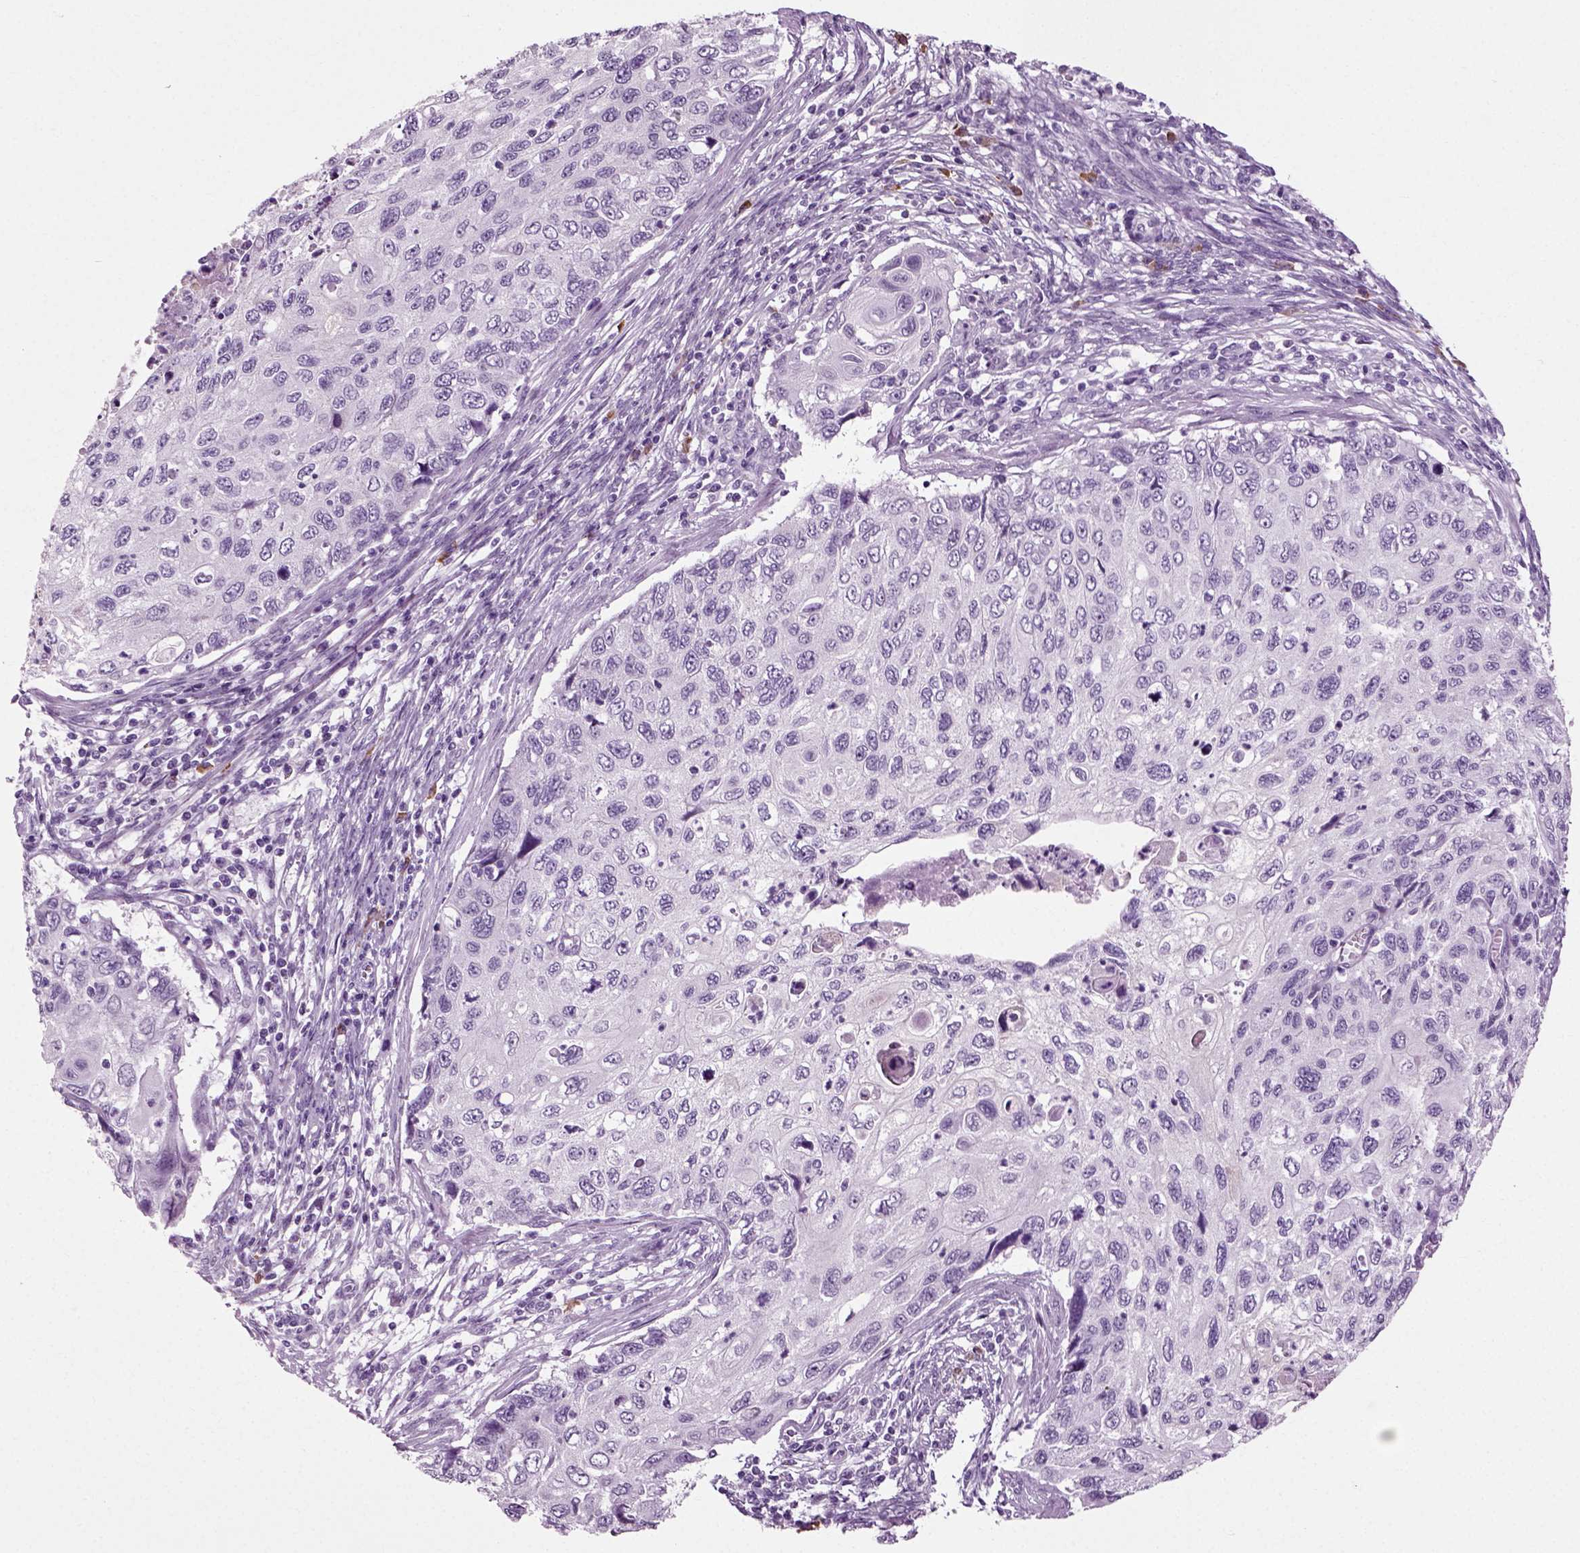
{"staining": {"intensity": "negative", "quantity": "none", "location": "none"}, "tissue": "cervical cancer", "cell_type": "Tumor cells", "image_type": "cancer", "snomed": [{"axis": "morphology", "description": "Squamous cell carcinoma, NOS"}, {"axis": "topography", "description": "Cervix"}], "caption": "IHC micrograph of squamous cell carcinoma (cervical) stained for a protein (brown), which shows no positivity in tumor cells.", "gene": "SLC26A8", "patient": {"sex": "female", "age": 70}}